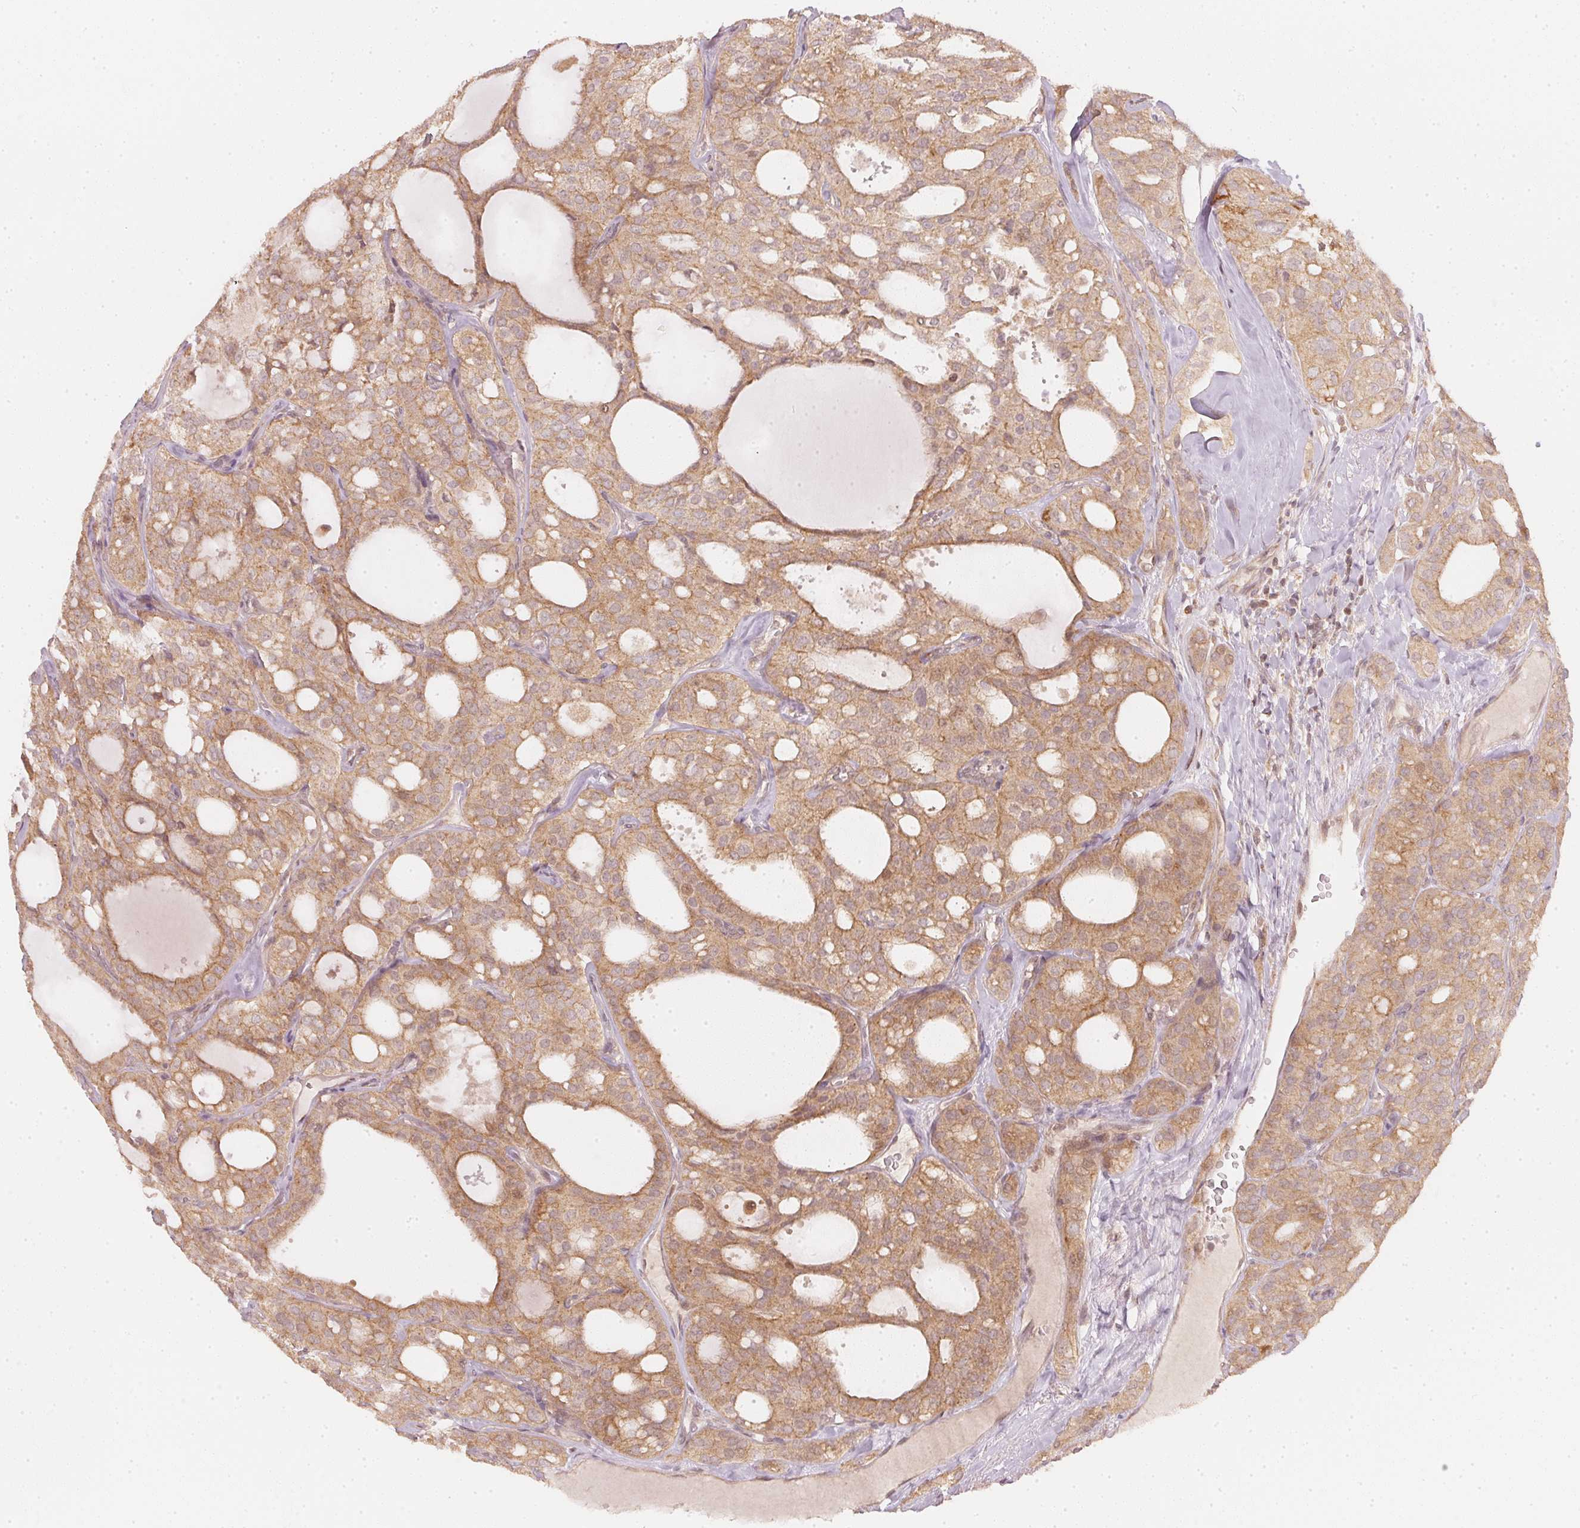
{"staining": {"intensity": "moderate", "quantity": ">75%", "location": "cytoplasmic/membranous"}, "tissue": "thyroid cancer", "cell_type": "Tumor cells", "image_type": "cancer", "snomed": [{"axis": "morphology", "description": "Follicular adenoma carcinoma, NOS"}, {"axis": "topography", "description": "Thyroid gland"}], "caption": "A high-resolution image shows immunohistochemistry (IHC) staining of thyroid follicular adenoma carcinoma, which displays moderate cytoplasmic/membranous staining in approximately >75% of tumor cells.", "gene": "WDR54", "patient": {"sex": "male", "age": 75}}